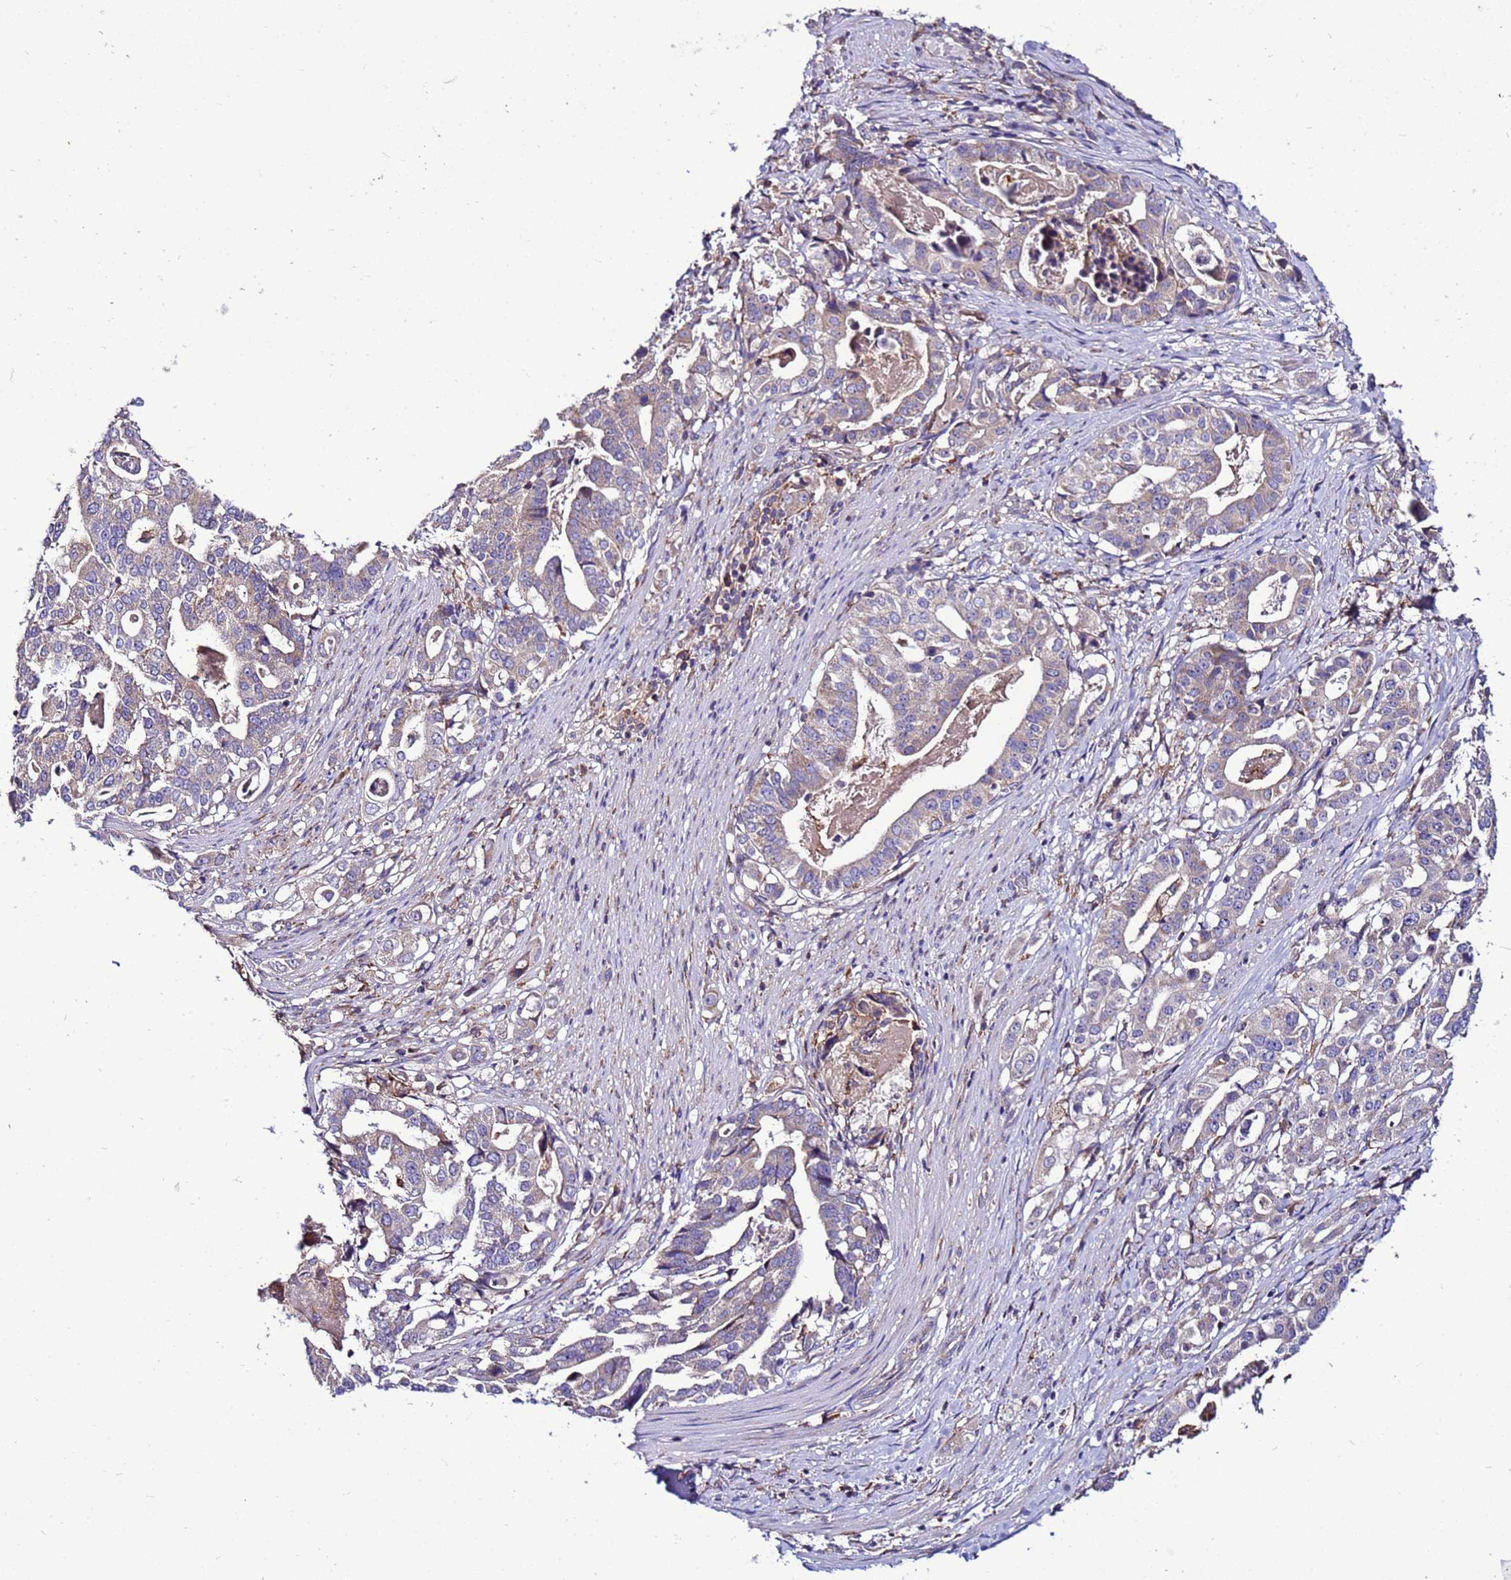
{"staining": {"intensity": "weak", "quantity": "<25%", "location": "cytoplasmic/membranous"}, "tissue": "stomach cancer", "cell_type": "Tumor cells", "image_type": "cancer", "snomed": [{"axis": "morphology", "description": "Adenocarcinoma, NOS"}, {"axis": "topography", "description": "Stomach"}], "caption": "This is an immunohistochemistry (IHC) micrograph of human stomach cancer (adenocarcinoma). There is no staining in tumor cells.", "gene": "ANTKMT", "patient": {"sex": "male", "age": 48}}